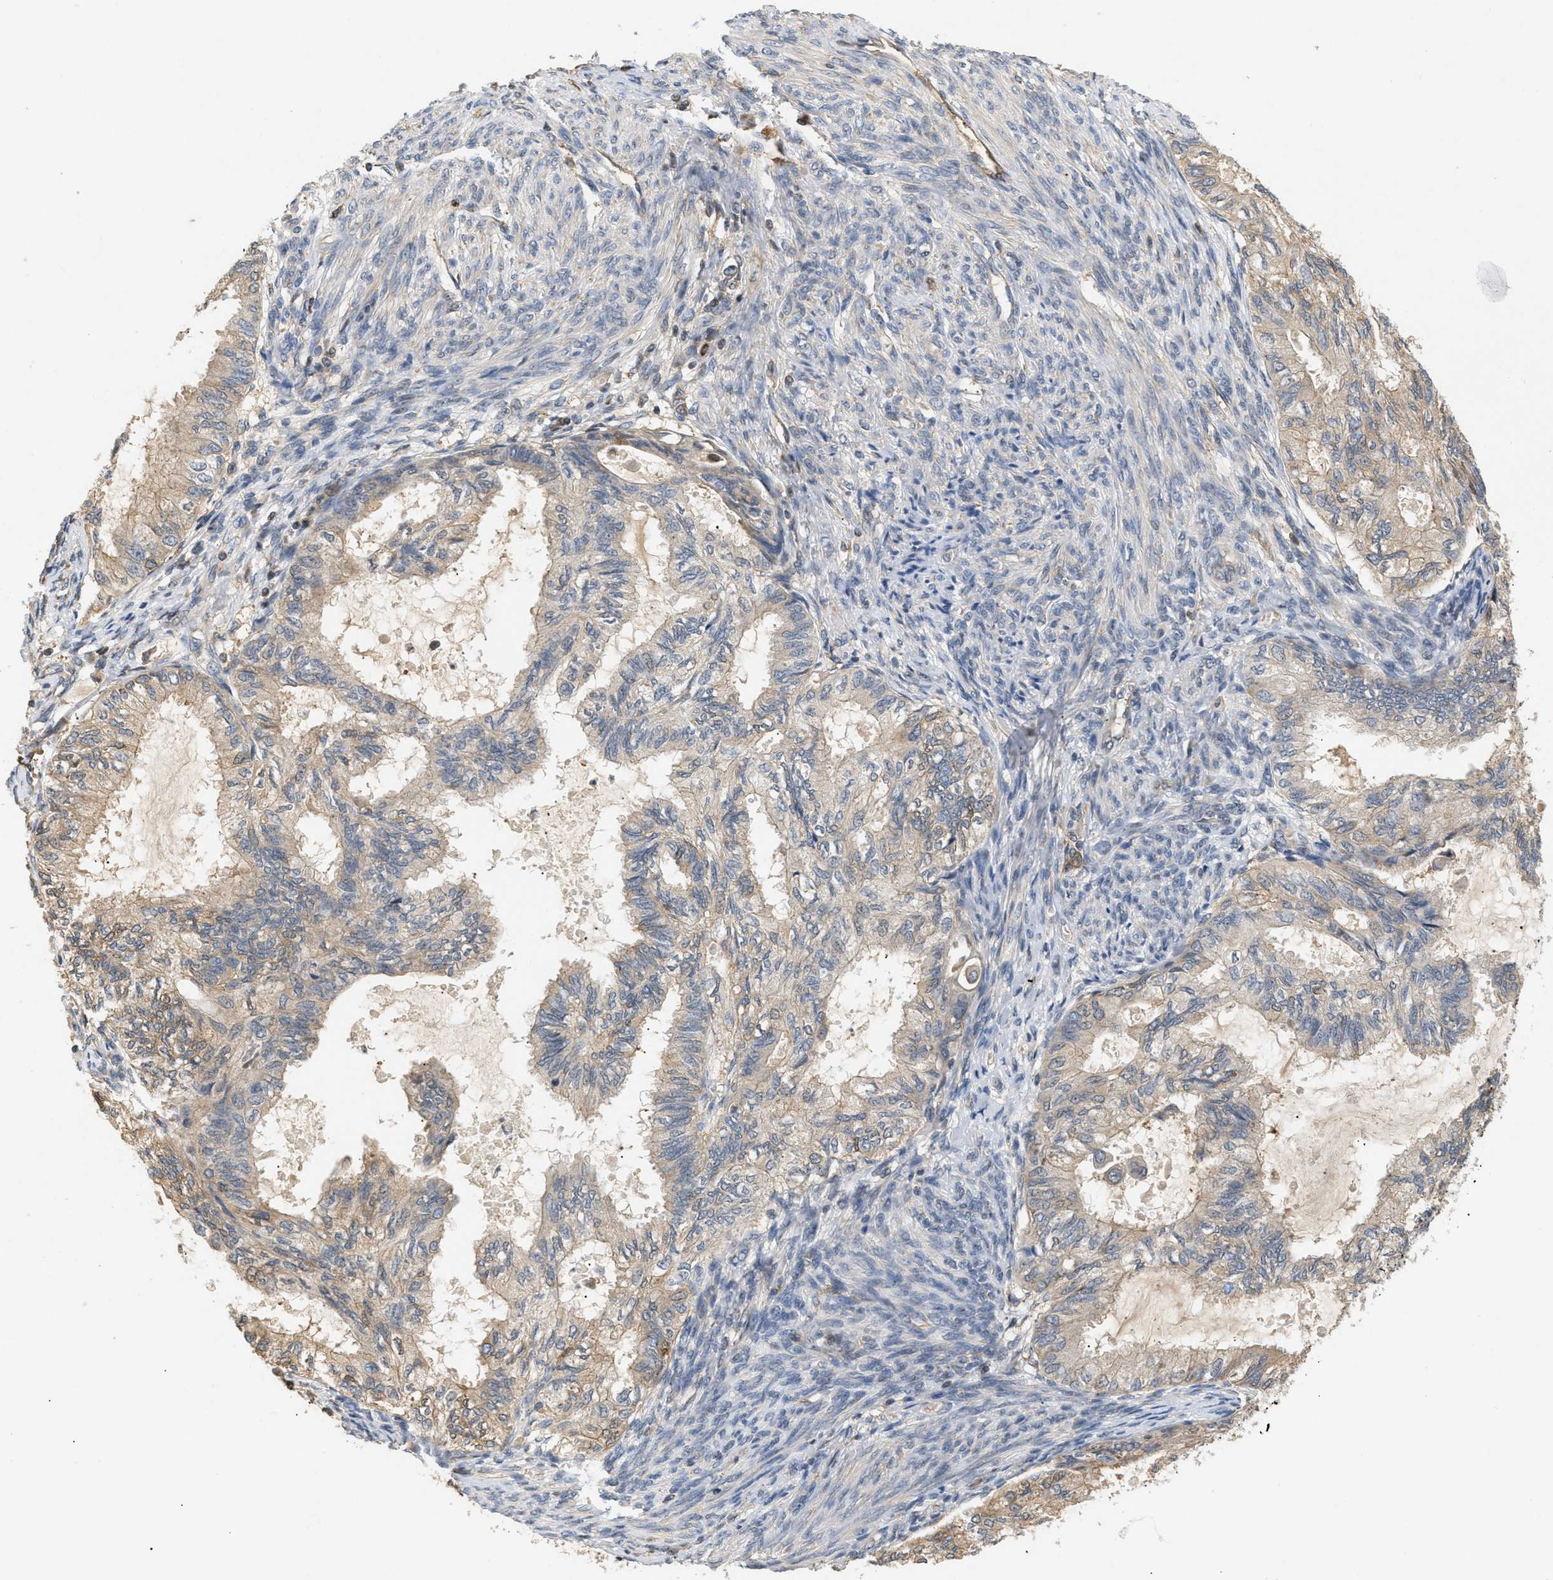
{"staining": {"intensity": "weak", "quantity": ">75%", "location": "cytoplasmic/membranous"}, "tissue": "cervical cancer", "cell_type": "Tumor cells", "image_type": "cancer", "snomed": [{"axis": "morphology", "description": "Normal tissue, NOS"}, {"axis": "morphology", "description": "Adenocarcinoma, NOS"}, {"axis": "topography", "description": "Cervix"}, {"axis": "topography", "description": "Endometrium"}], "caption": "Weak cytoplasmic/membranous protein expression is identified in approximately >75% of tumor cells in cervical adenocarcinoma. (DAB (3,3'-diaminobenzidine) = brown stain, brightfield microscopy at high magnification).", "gene": "FARS2", "patient": {"sex": "female", "age": 86}}